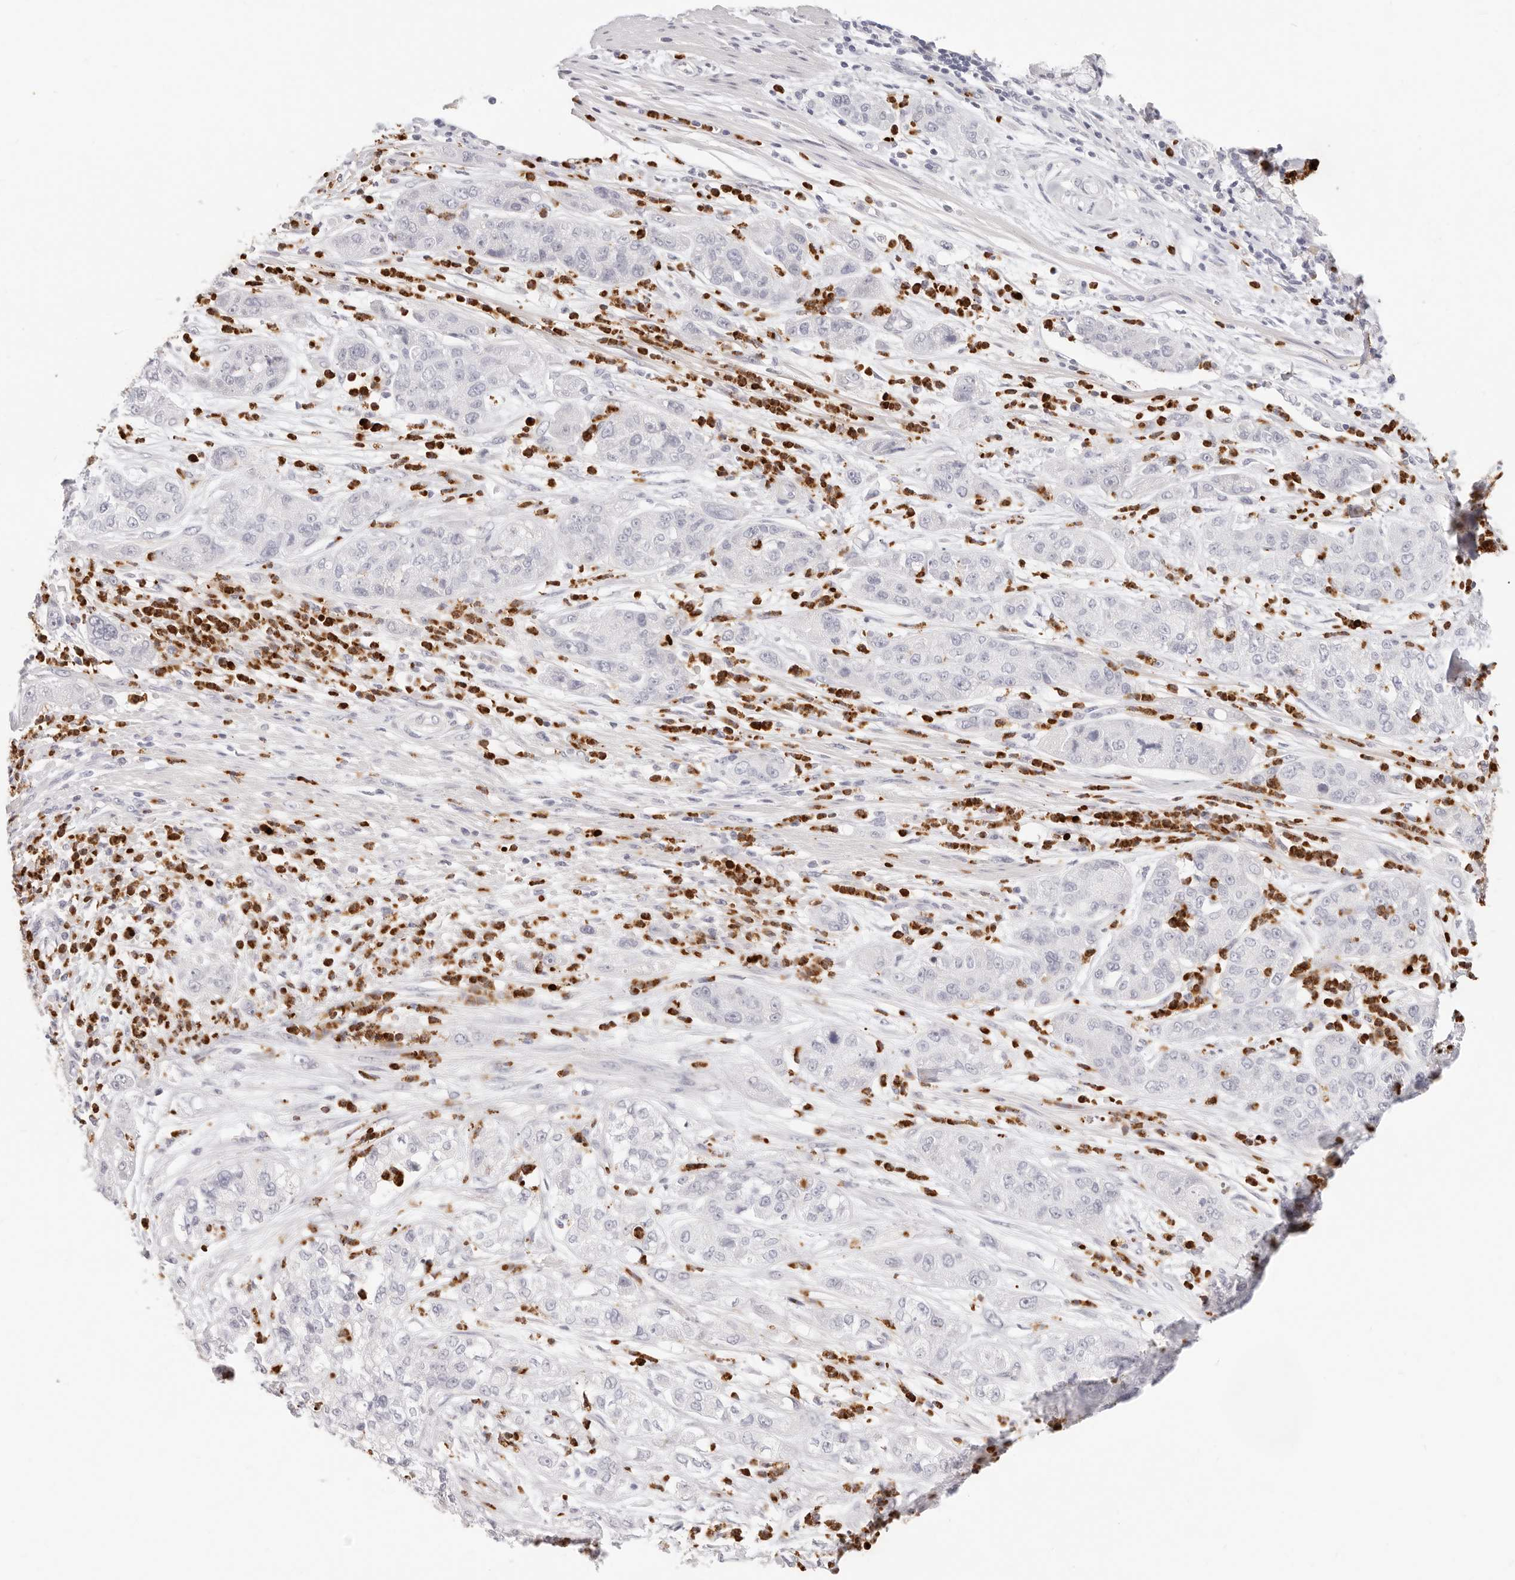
{"staining": {"intensity": "negative", "quantity": "none", "location": "none"}, "tissue": "pancreatic cancer", "cell_type": "Tumor cells", "image_type": "cancer", "snomed": [{"axis": "morphology", "description": "Adenocarcinoma, NOS"}, {"axis": "topography", "description": "Pancreas"}], "caption": "Immunohistochemistry image of neoplastic tissue: adenocarcinoma (pancreatic) stained with DAB demonstrates no significant protein expression in tumor cells.", "gene": "CAMP", "patient": {"sex": "female", "age": 78}}